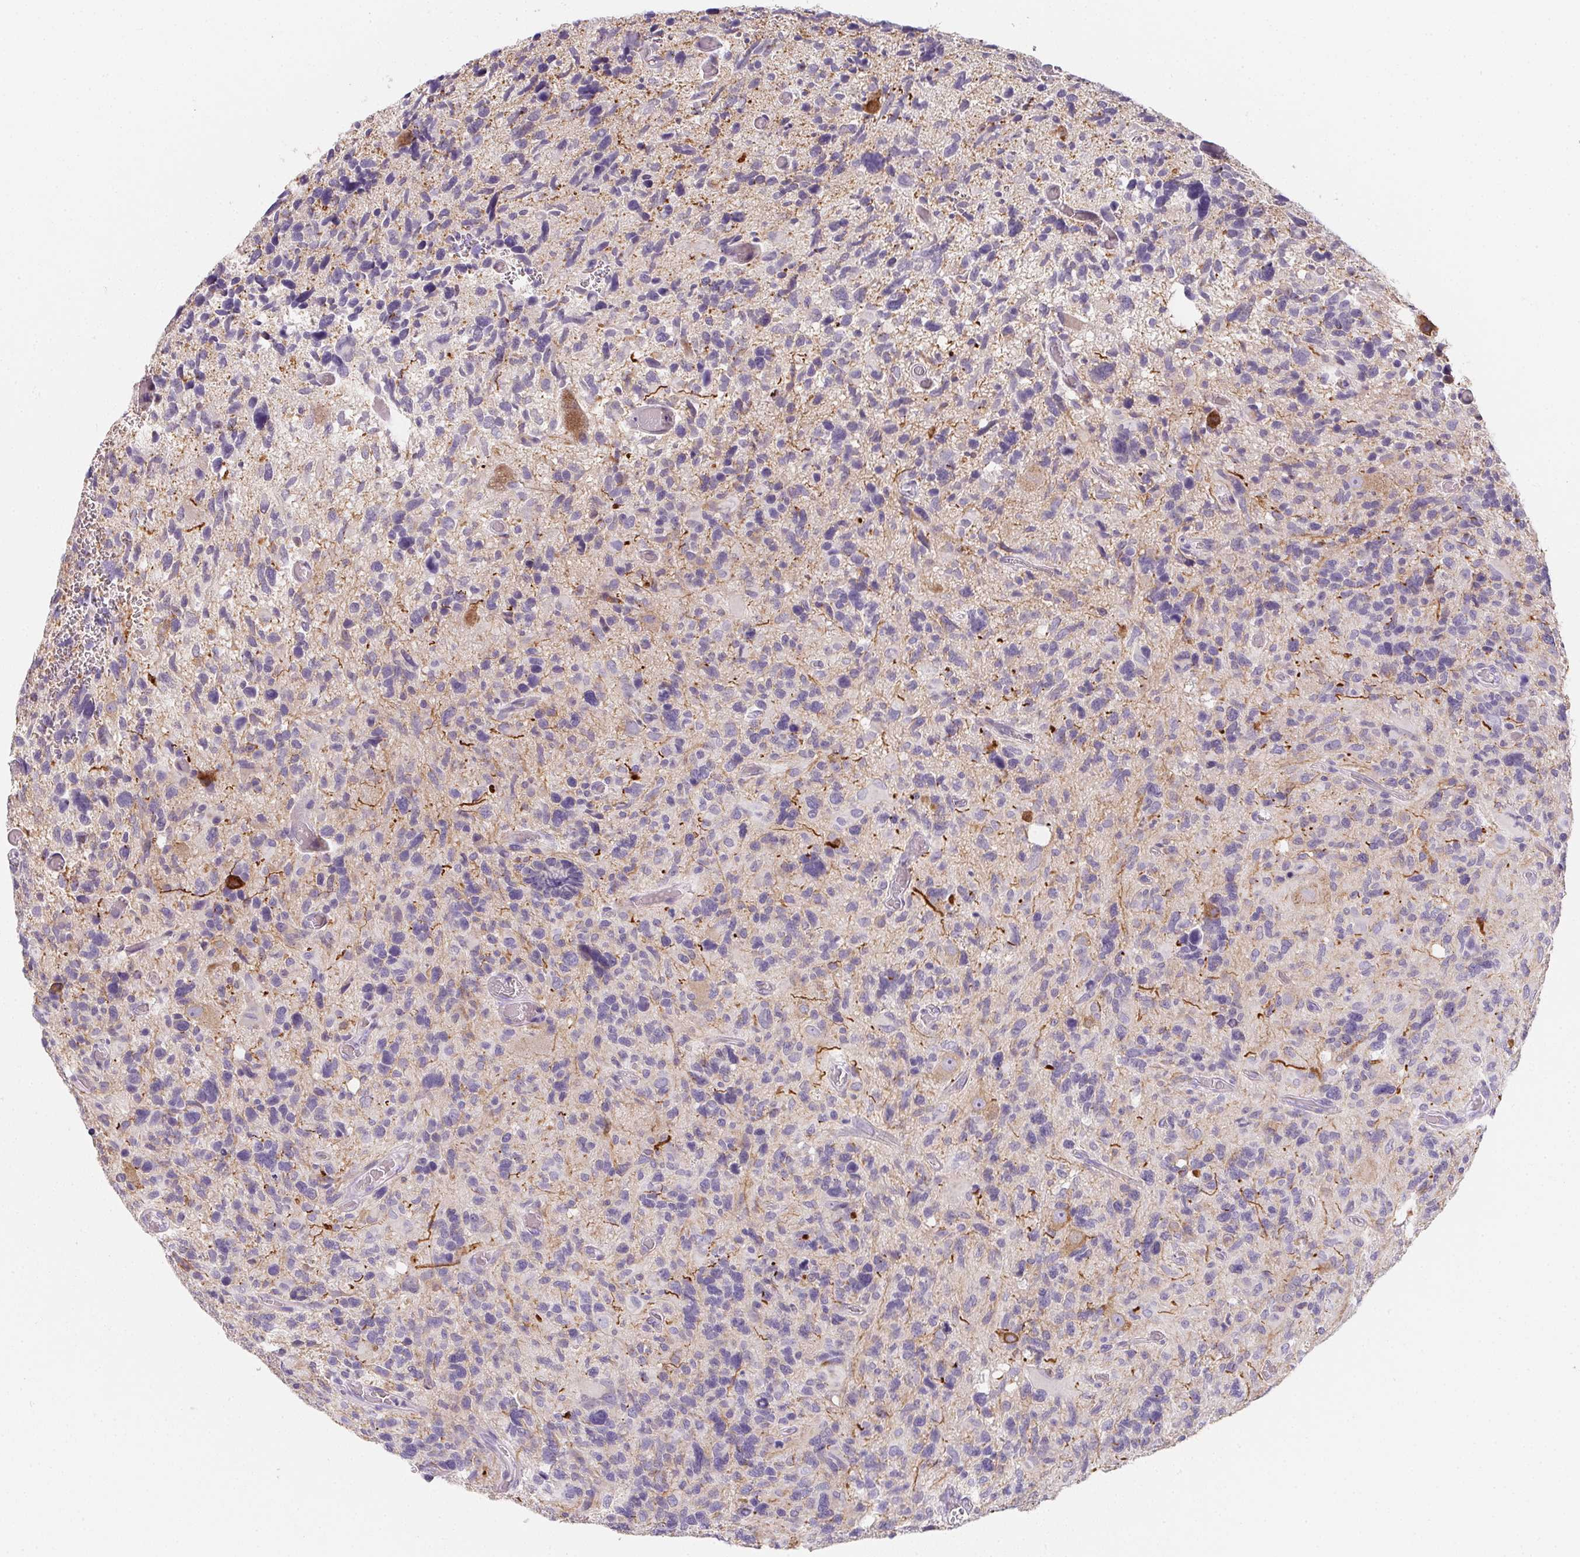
{"staining": {"intensity": "negative", "quantity": "none", "location": "none"}, "tissue": "glioma", "cell_type": "Tumor cells", "image_type": "cancer", "snomed": [{"axis": "morphology", "description": "Glioma, malignant, High grade"}, {"axis": "topography", "description": "Brain"}], "caption": "Immunohistochemistry (IHC) micrograph of malignant glioma (high-grade) stained for a protein (brown), which demonstrates no staining in tumor cells.", "gene": "MAP1A", "patient": {"sex": "male", "age": 49}}